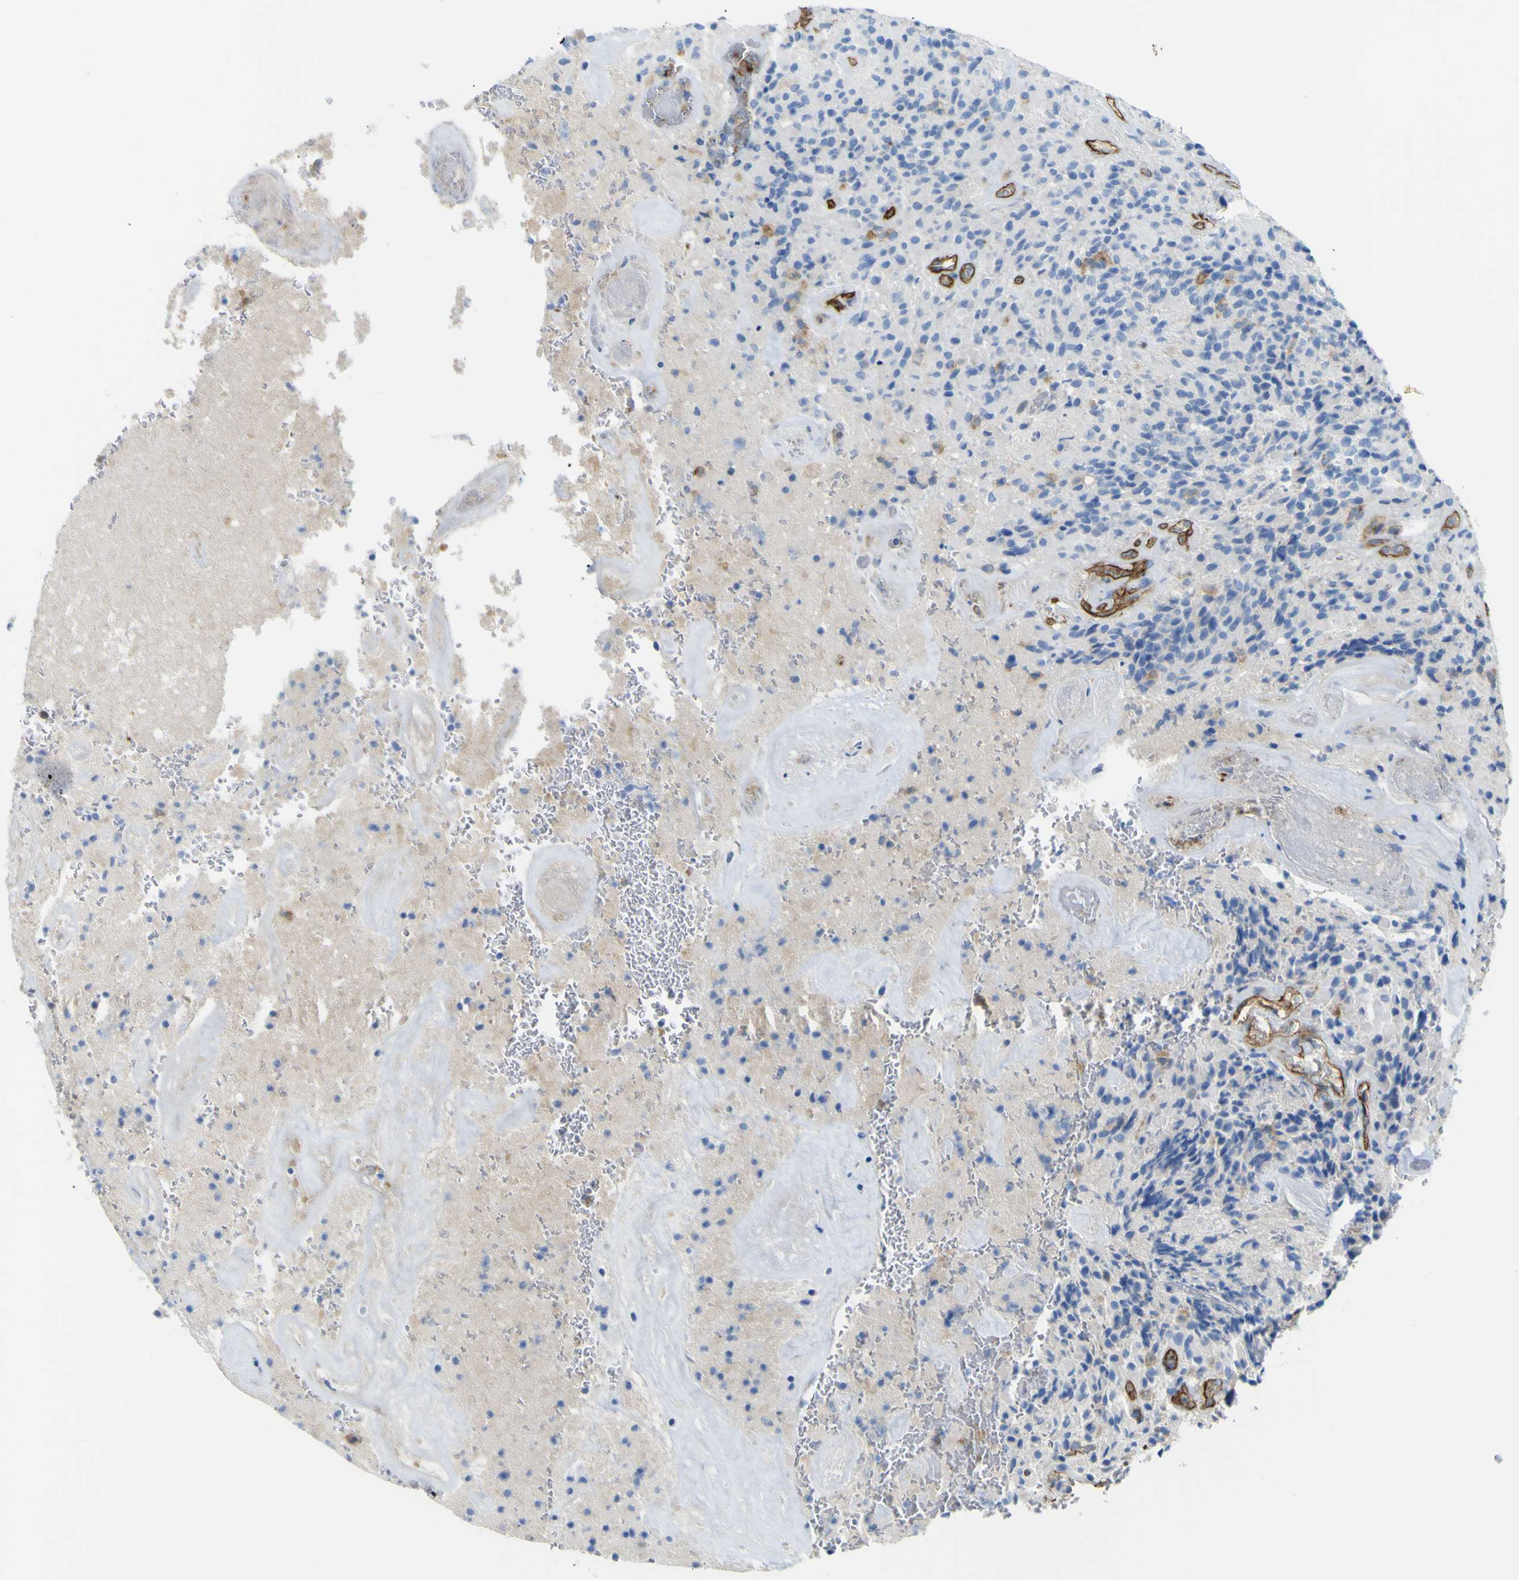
{"staining": {"intensity": "negative", "quantity": "none", "location": "none"}, "tissue": "glioma", "cell_type": "Tumor cells", "image_type": "cancer", "snomed": [{"axis": "morphology", "description": "Glioma, malignant, High grade"}, {"axis": "topography", "description": "Brain"}], "caption": "IHC of human high-grade glioma (malignant) demonstrates no staining in tumor cells.", "gene": "CD93", "patient": {"sex": "male", "age": 71}}